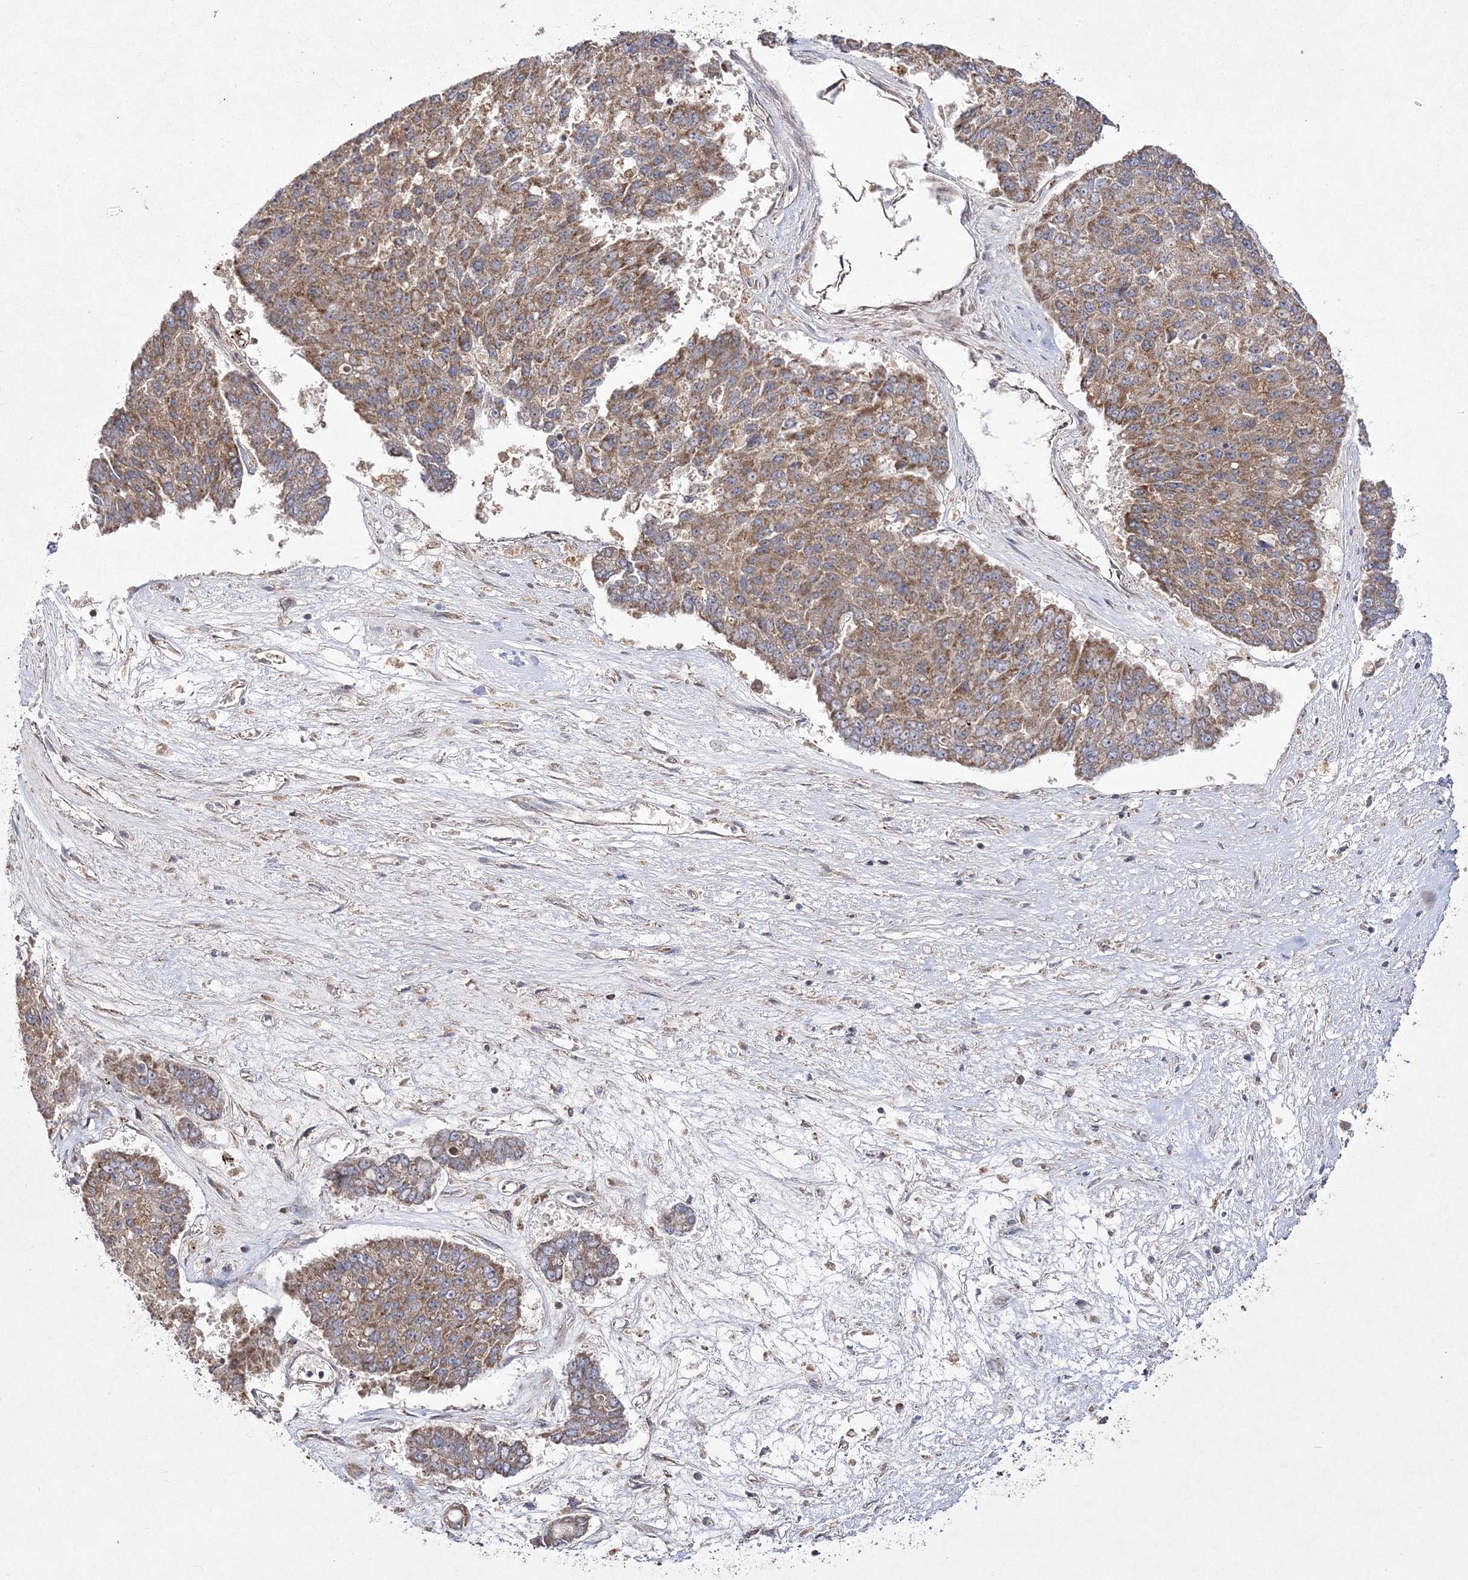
{"staining": {"intensity": "moderate", "quantity": ">75%", "location": "cytoplasmic/membranous"}, "tissue": "pancreatic cancer", "cell_type": "Tumor cells", "image_type": "cancer", "snomed": [{"axis": "morphology", "description": "Adenocarcinoma, NOS"}, {"axis": "topography", "description": "Pancreas"}], "caption": "IHC photomicrograph of neoplastic tissue: adenocarcinoma (pancreatic) stained using IHC displays medium levels of moderate protein expression localized specifically in the cytoplasmic/membranous of tumor cells, appearing as a cytoplasmic/membranous brown color.", "gene": "DNAJC13", "patient": {"sex": "male", "age": 50}}